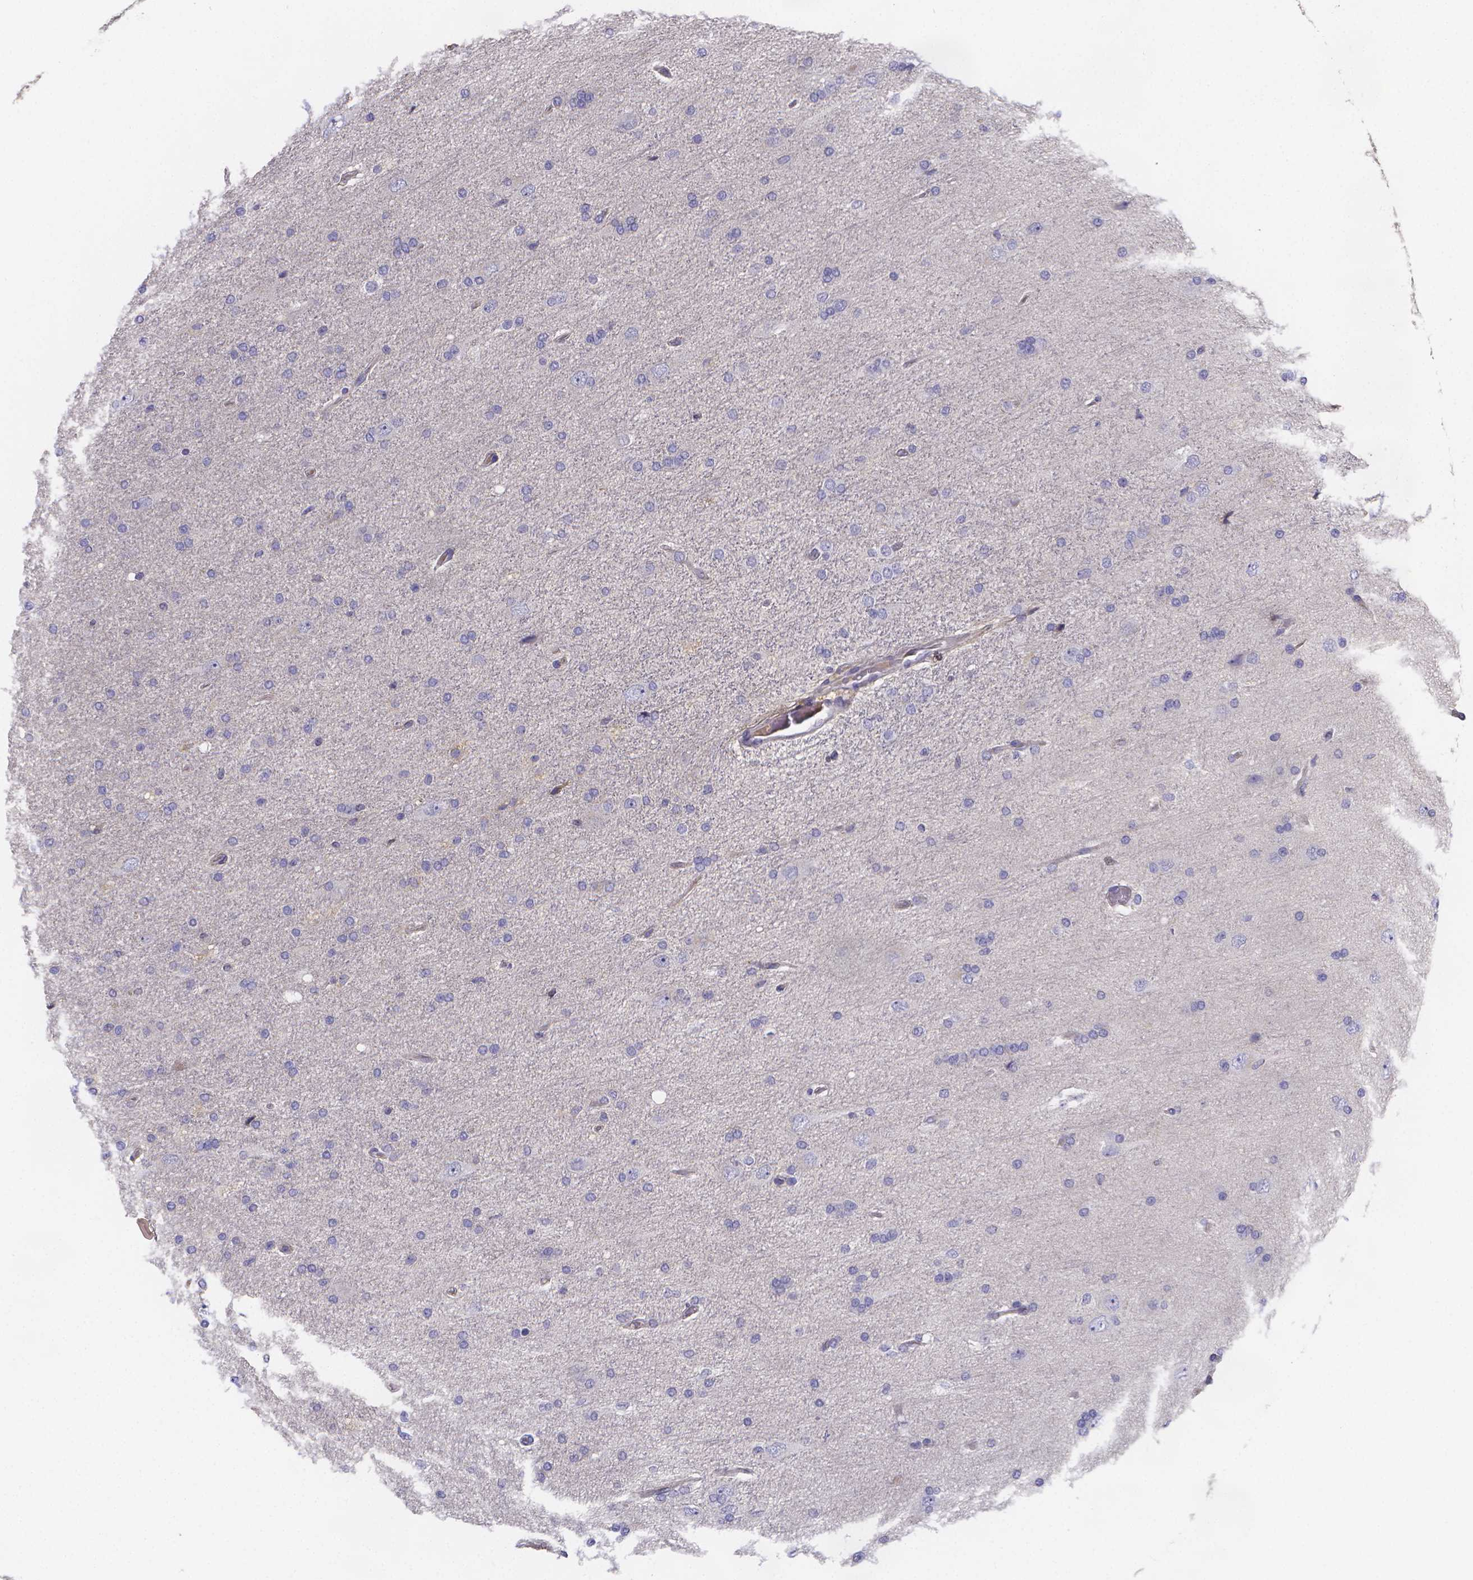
{"staining": {"intensity": "negative", "quantity": "none", "location": "none"}, "tissue": "glioma", "cell_type": "Tumor cells", "image_type": "cancer", "snomed": [{"axis": "morphology", "description": "Glioma, malignant, High grade"}, {"axis": "topography", "description": "Cerebral cortex"}], "caption": "There is no significant expression in tumor cells of malignant glioma (high-grade).", "gene": "PAH", "patient": {"sex": "male", "age": 70}}